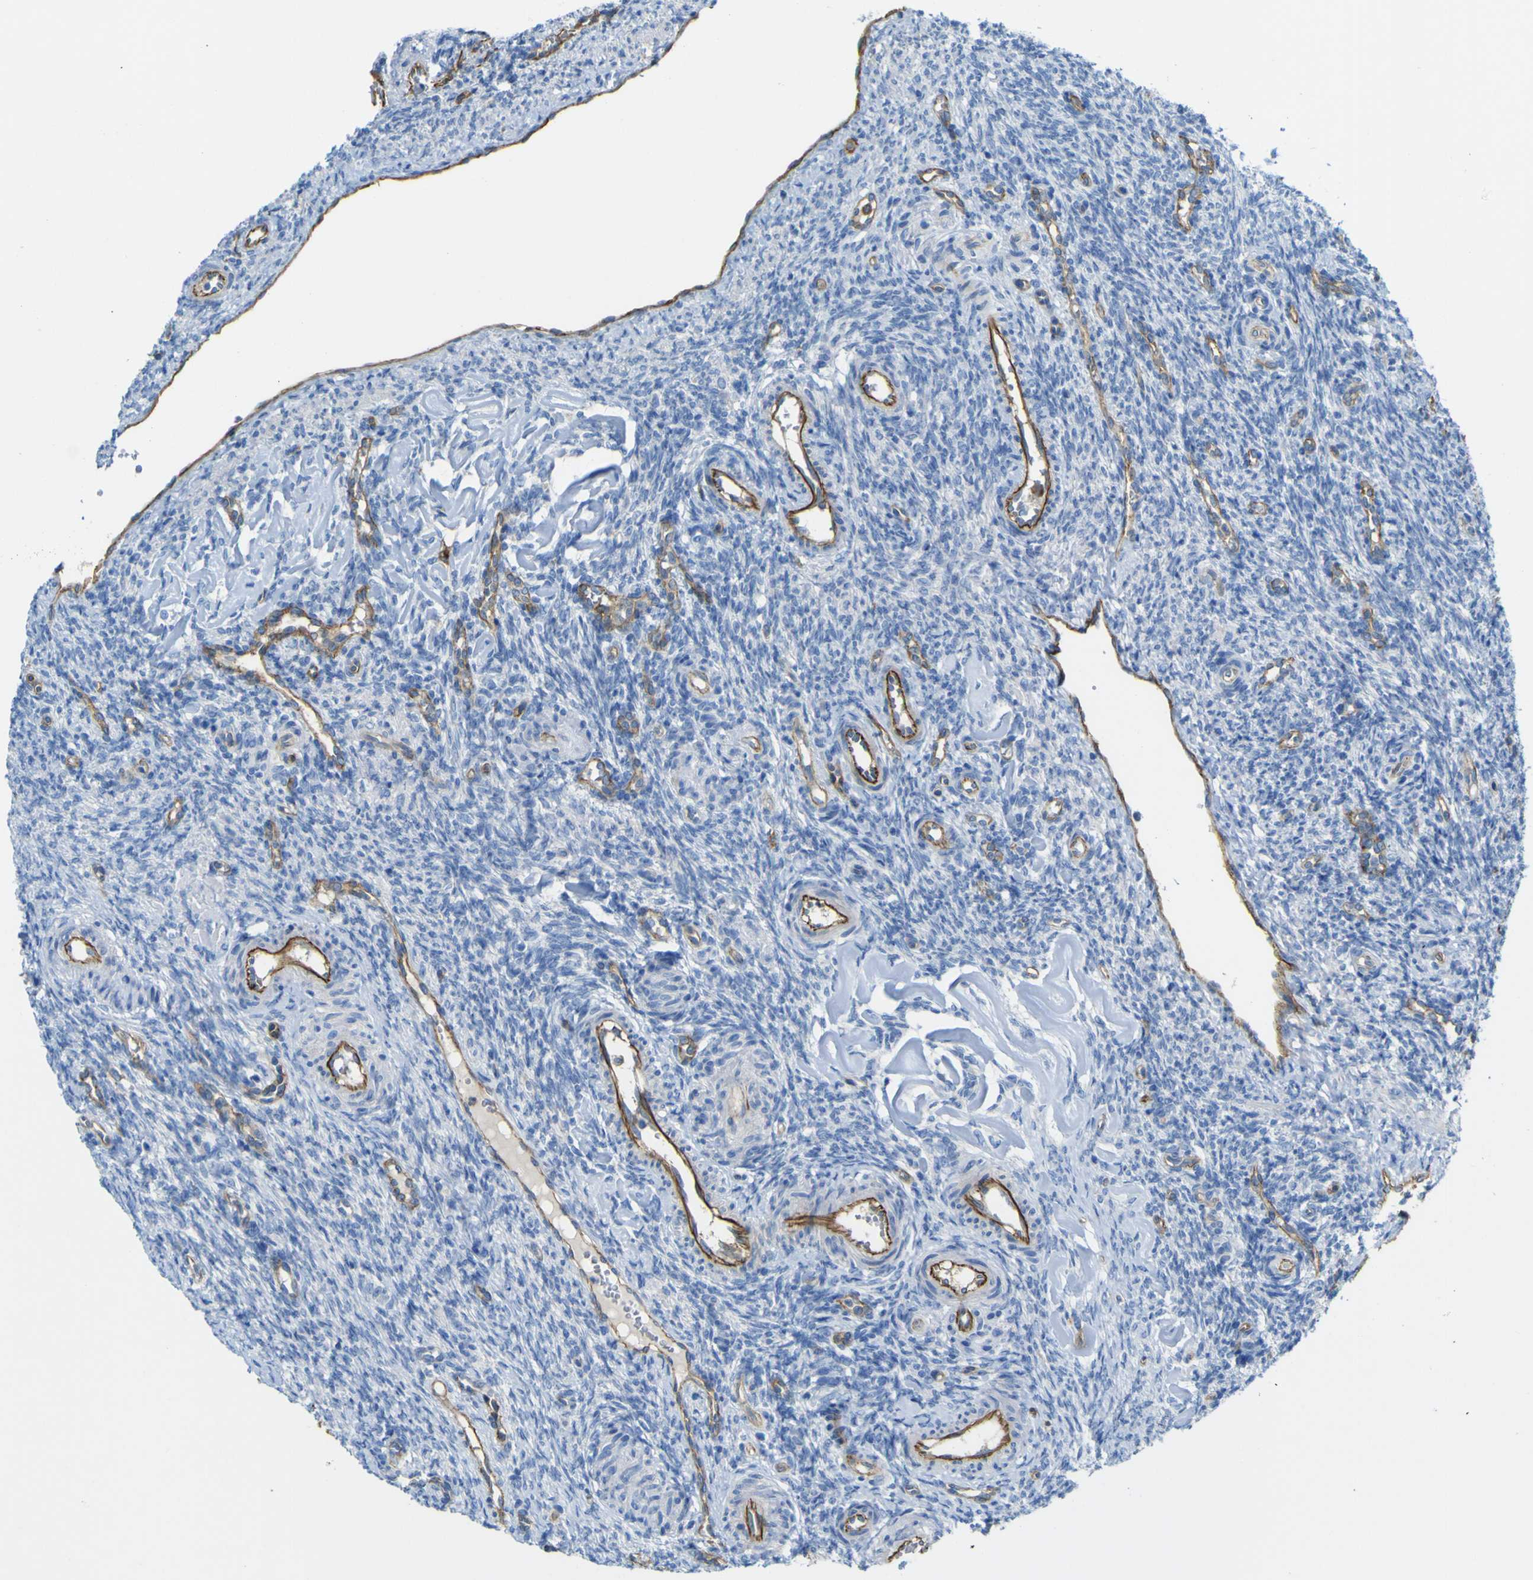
{"staining": {"intensity": "negative", "quantity": "none", "location": "none"}, "tissue": "ovary", "cell_type": "Ovarian stroma cells", "image_type": "normal", "snomed": [{"axis": "morphology", "description": "Normal tissue, NOS"}, {"axis": "topography", "description": "Ovary"}], "caption": "The immunohistochemistry (IHC) micrograph has no significant staining in ovarian stroma cells of ovary. (DAB immunohistochemistry visualized using brightfield microscopy, high magnification).", "gene": "CD93", "patient": {"sex": "female", "age": 41}}